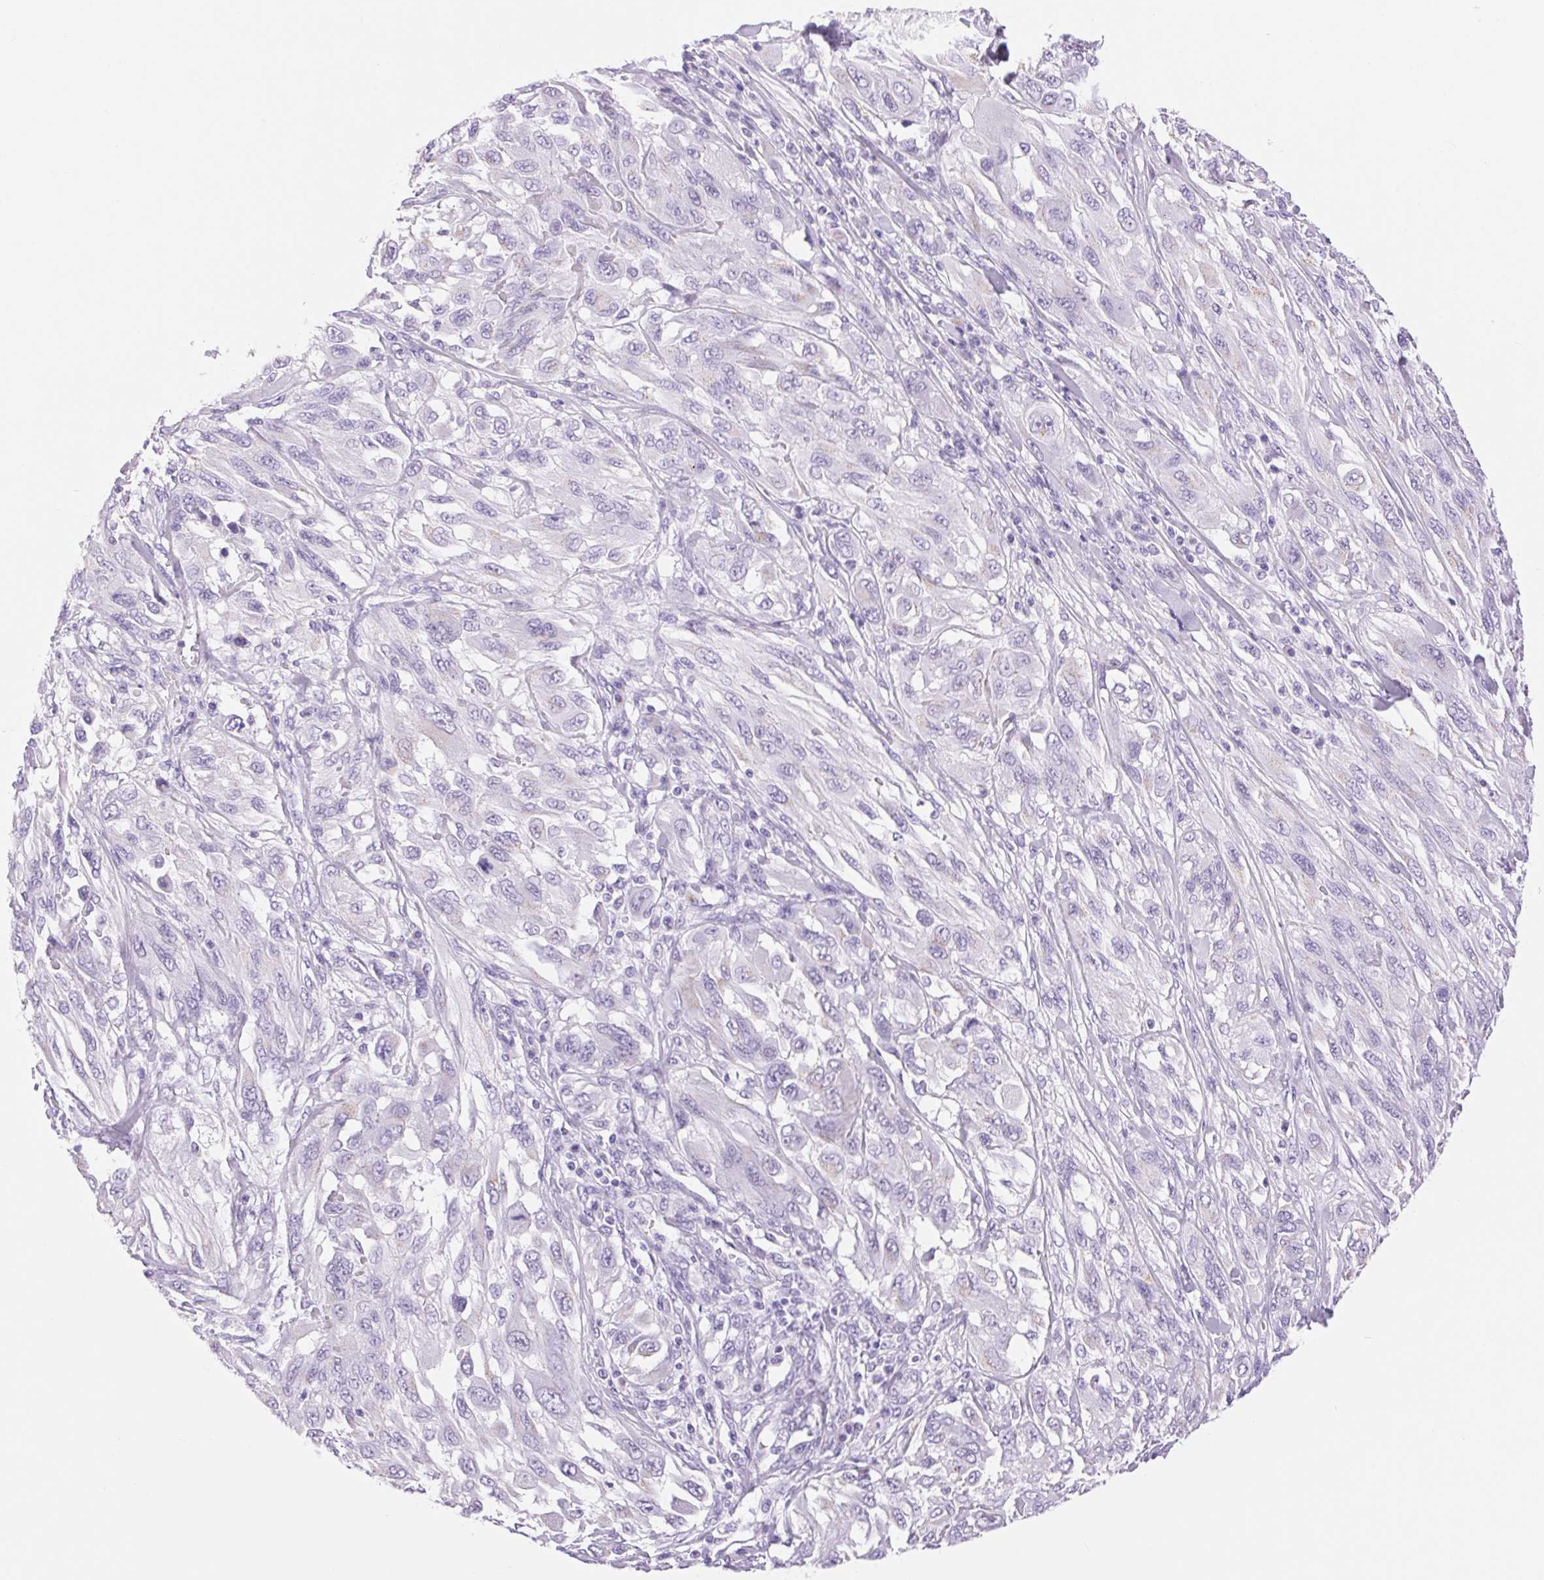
{"staining": {"intensity": "negative", "quantity": "none", "location": "none"}, "tissue": "melanoma", "cell_type": "Tumor cells", "image_type": "cancer", "snomed": [{"axis": "morphology", "description": "Malignant melanoma, NOS"}, {"axis": "topography", "description": "Skin"}], "caption": "Immunohistochemical staining of human malignant melanoma exhibits no significant positivity in tumor cells.", "gene": "SERPINB3", "patient": {"sex": "female", "age": 91}}